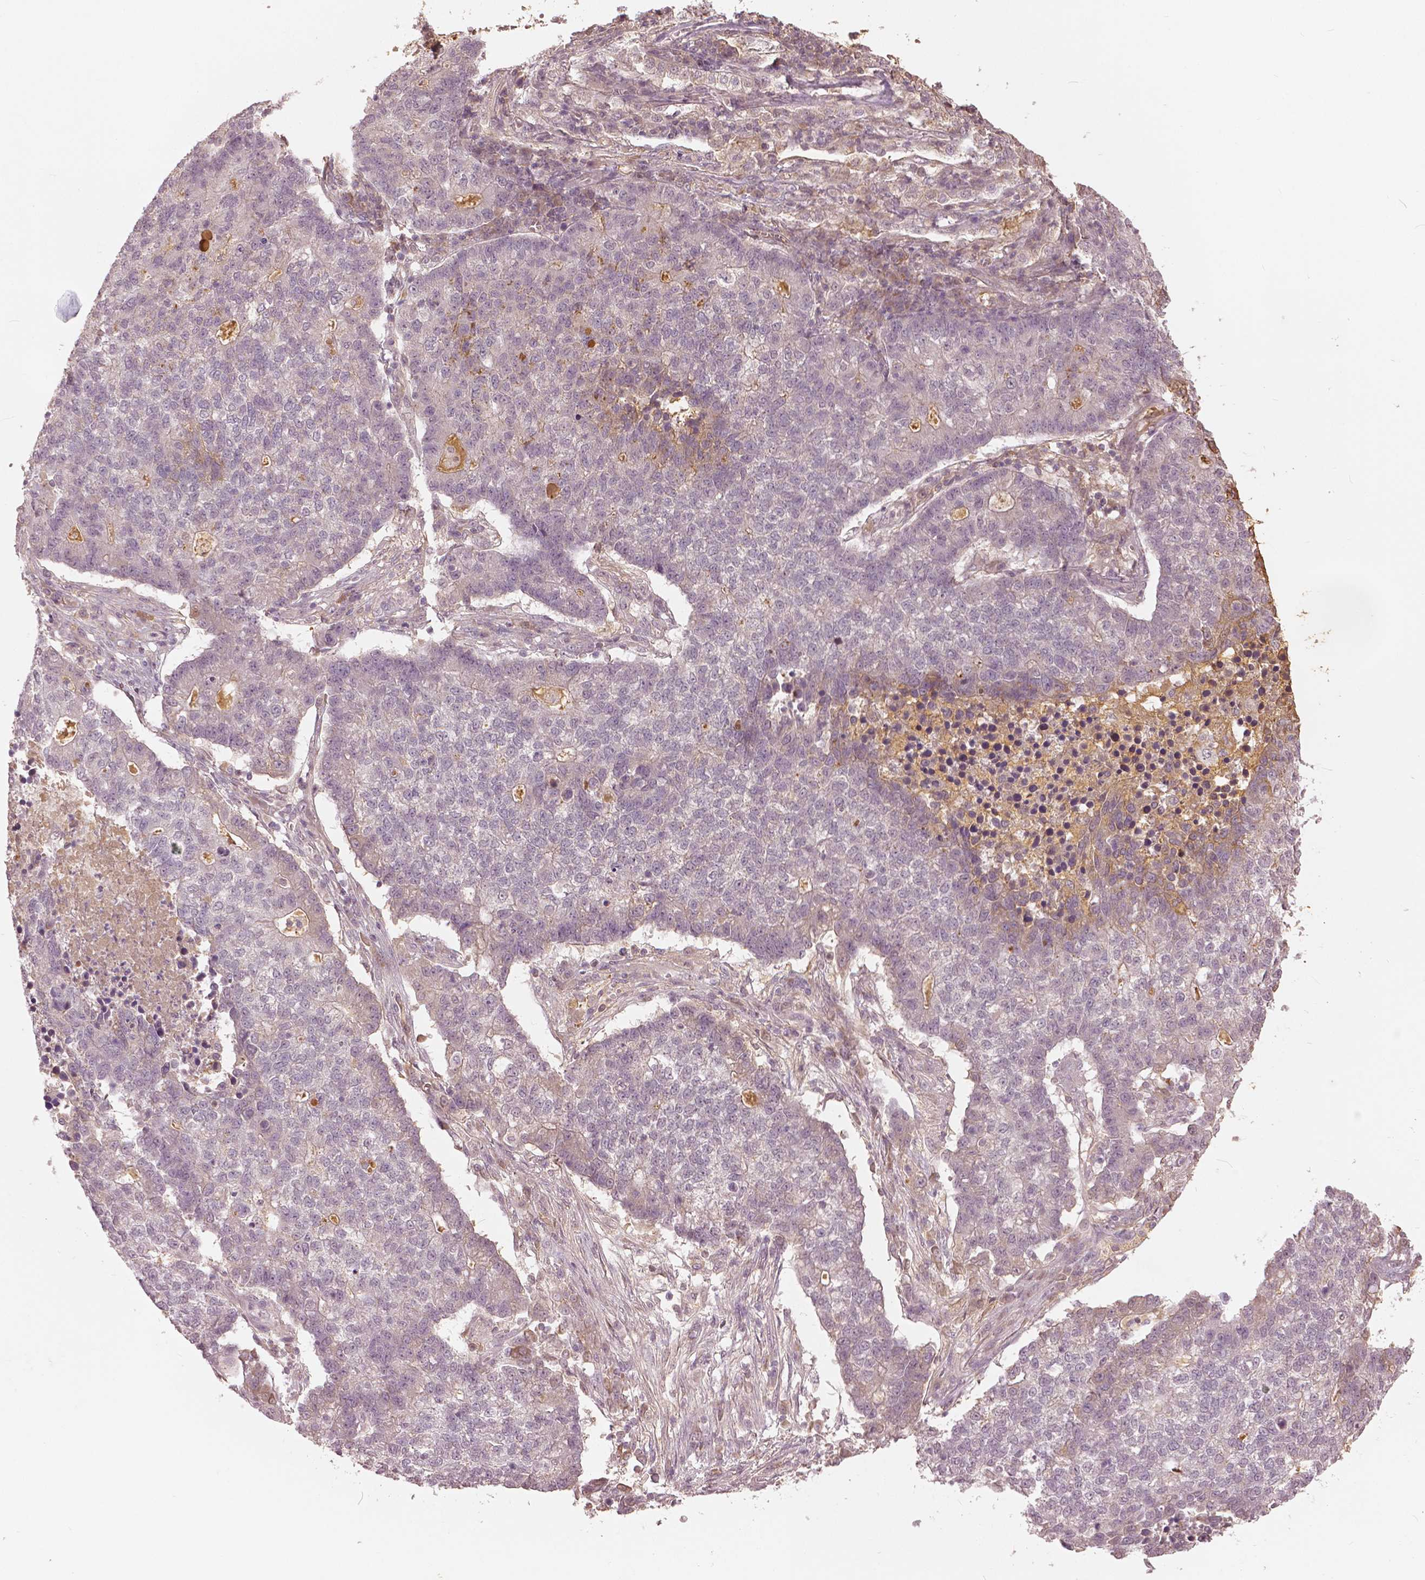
{"staining": {"intensity": "negative", "quantity": "none", "location": "none"}, "tissue": "lung cancer", "cell_type": "Tumor cells", "image_type": "cancer", "snomed": [{"axis": "morphology", "description": "Adenocarcinoma, NOS"}, {"axis": "topography", "description": "Lung"}], "caption": "Immunohistochemistry photomicrograph of neoplastic tissue: human lung cancer stained with DAB (3,3'-diaminobenzidine) shows no significant protein staining in tumor cells.", "gene": "ANGPTL4", "patient": {"sex": "male", "age": 57}}